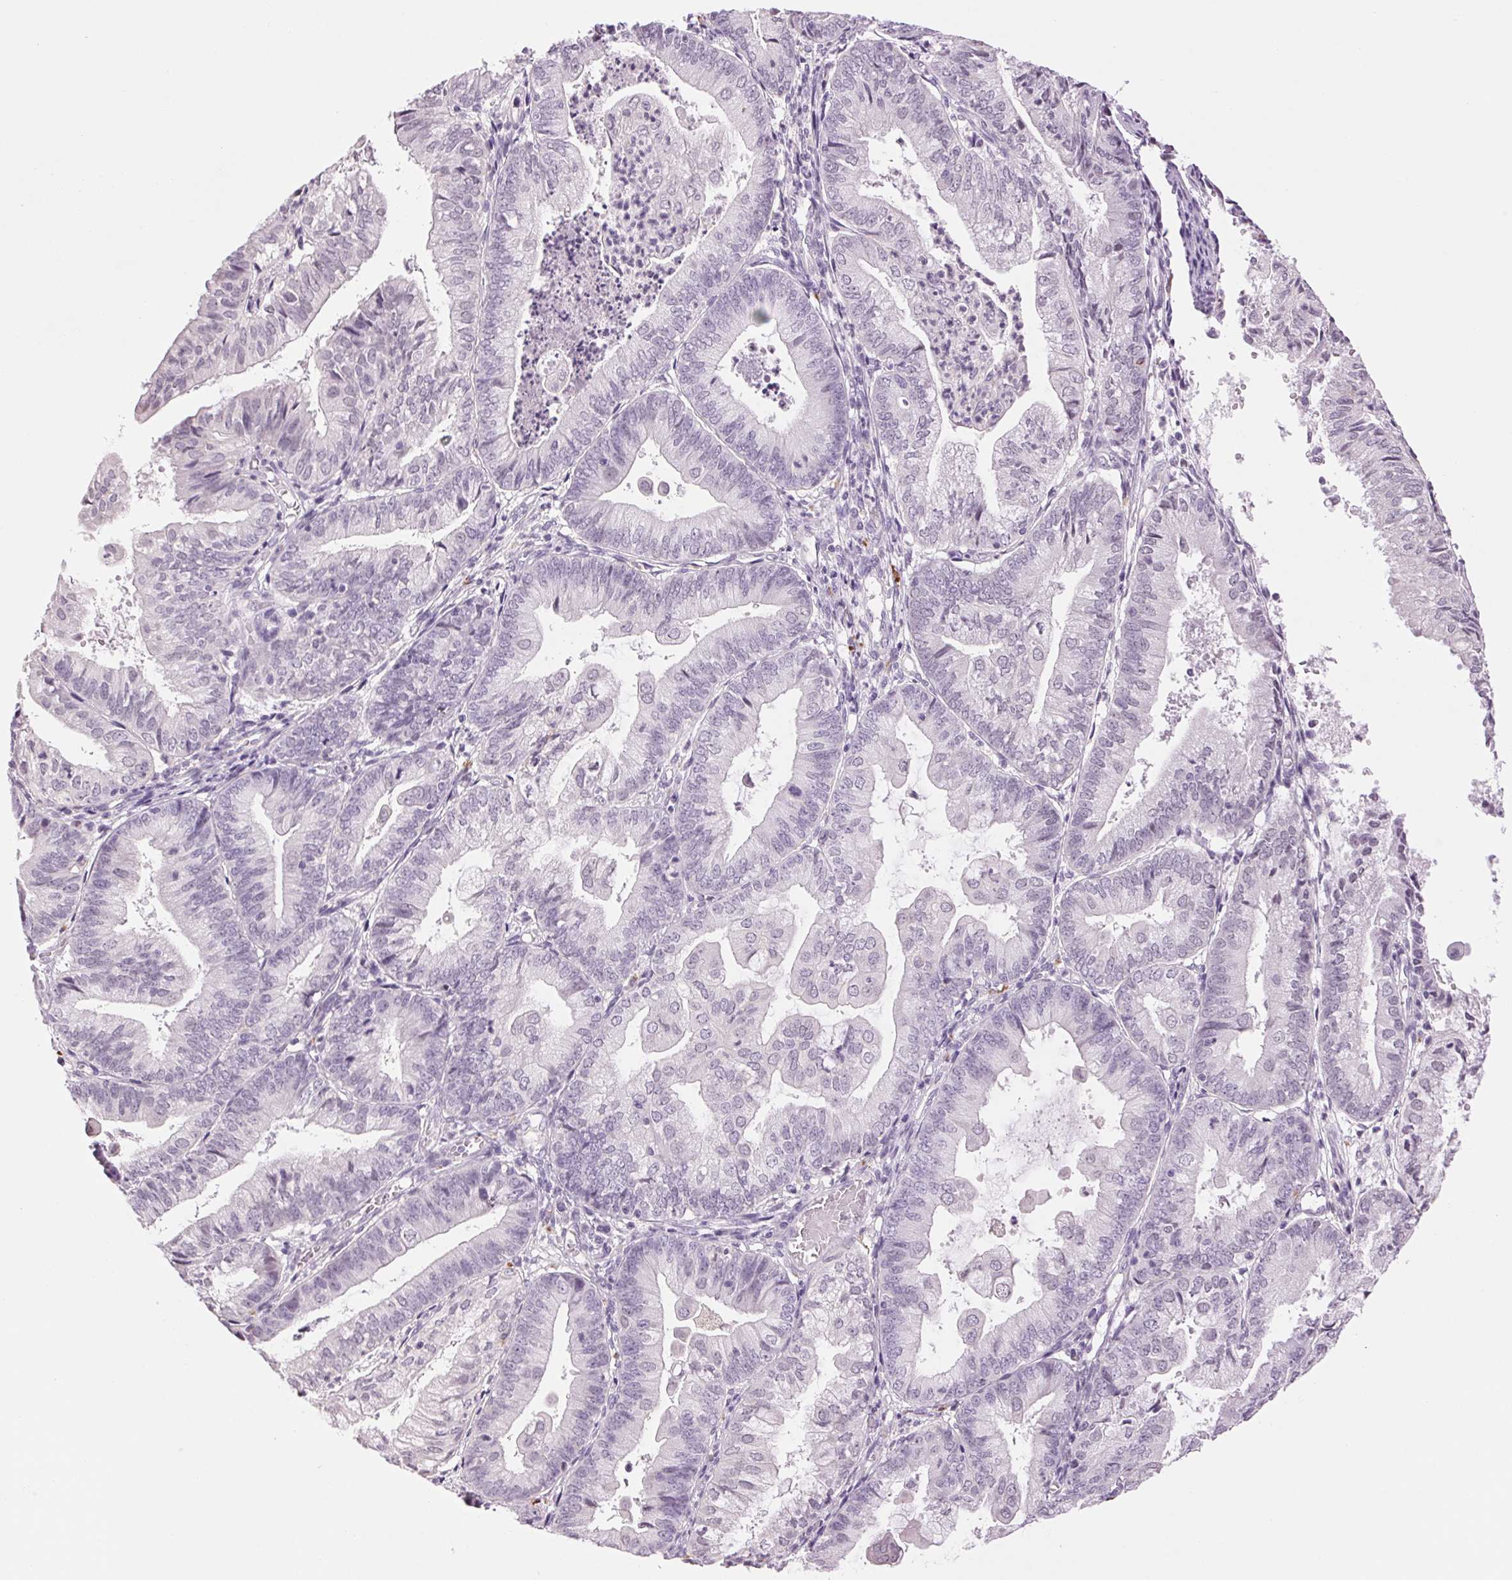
{"staining": {"intensity": "negative", "quantity": "none", "location": "none"}, "tissue": "endometrial cancer", "cell_type": "Tumor cells", "image_type": "cancer", "snomed": [{"axis": "morphology", "description": "Adenocarcinoma, NOS"}, {"axis": "topography", "description": "Endometrium"}], "caption": "A histopathology image of adenocarcinoma (endometrial) stained for a protein reveals no brown staining in tumor cells. (DAB immunohistochemistry (IHC), high magnification).", "gene": "MPO", "patient": {"sex": "female", "age": 55}}